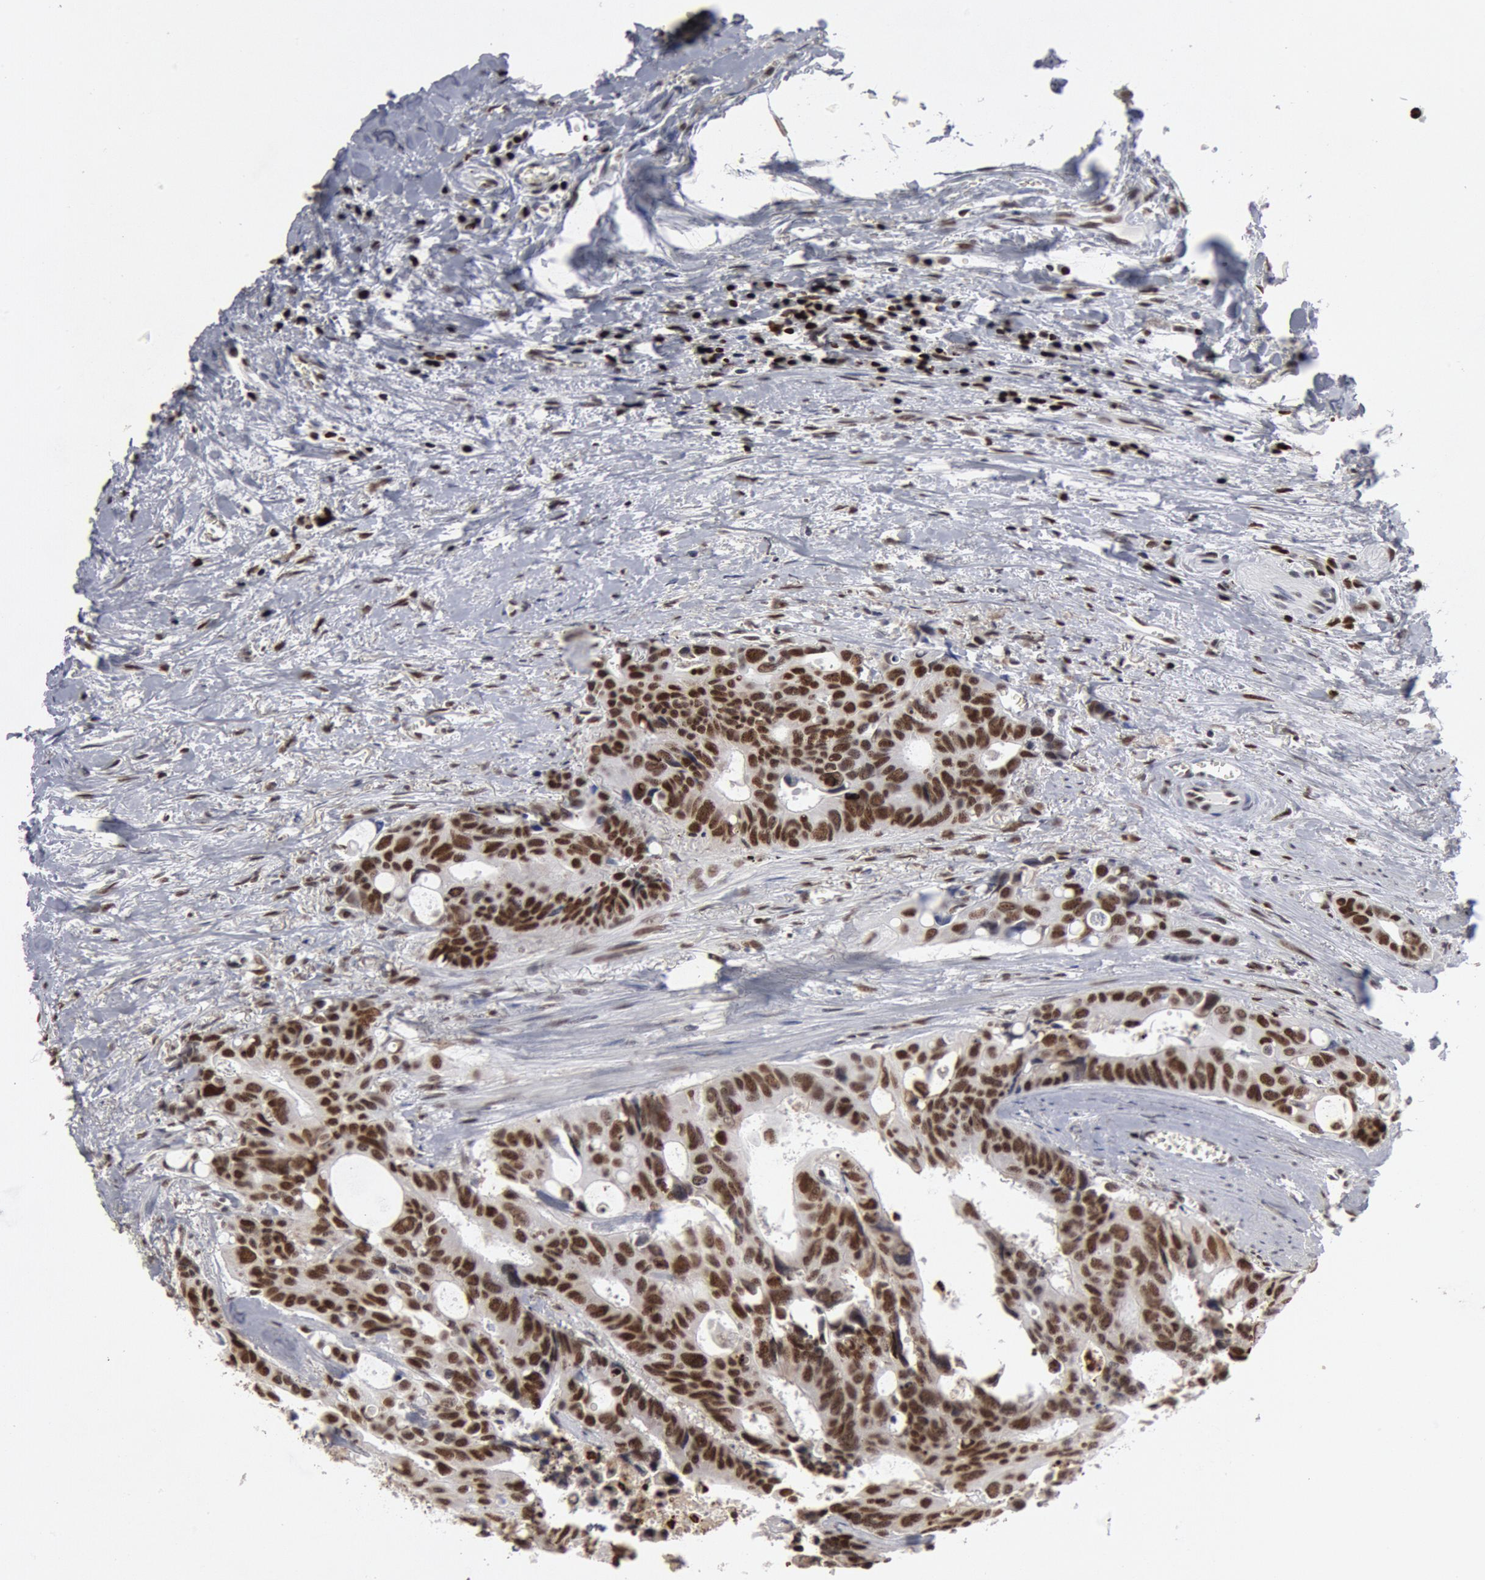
{"staining": {"intensity": "strong", "quantity": ">75%", "location": "nuclear"}, "tissue": "colorectal cancer", "cell_type": "Tumor cells", "image_type": "cancer", "snomed": [{"axis": "morphology", "description": "Adenocarcinoma, NOS"}, {"axis": "topography", "description": "Rectum"}], "caption": "Protein staining reveals strong nuclear expression in about >75% of tumor cells in adenocarcinoma (colorectal).", "gene": "SUB1", "patient": {"sex": "male", "age": 76}}